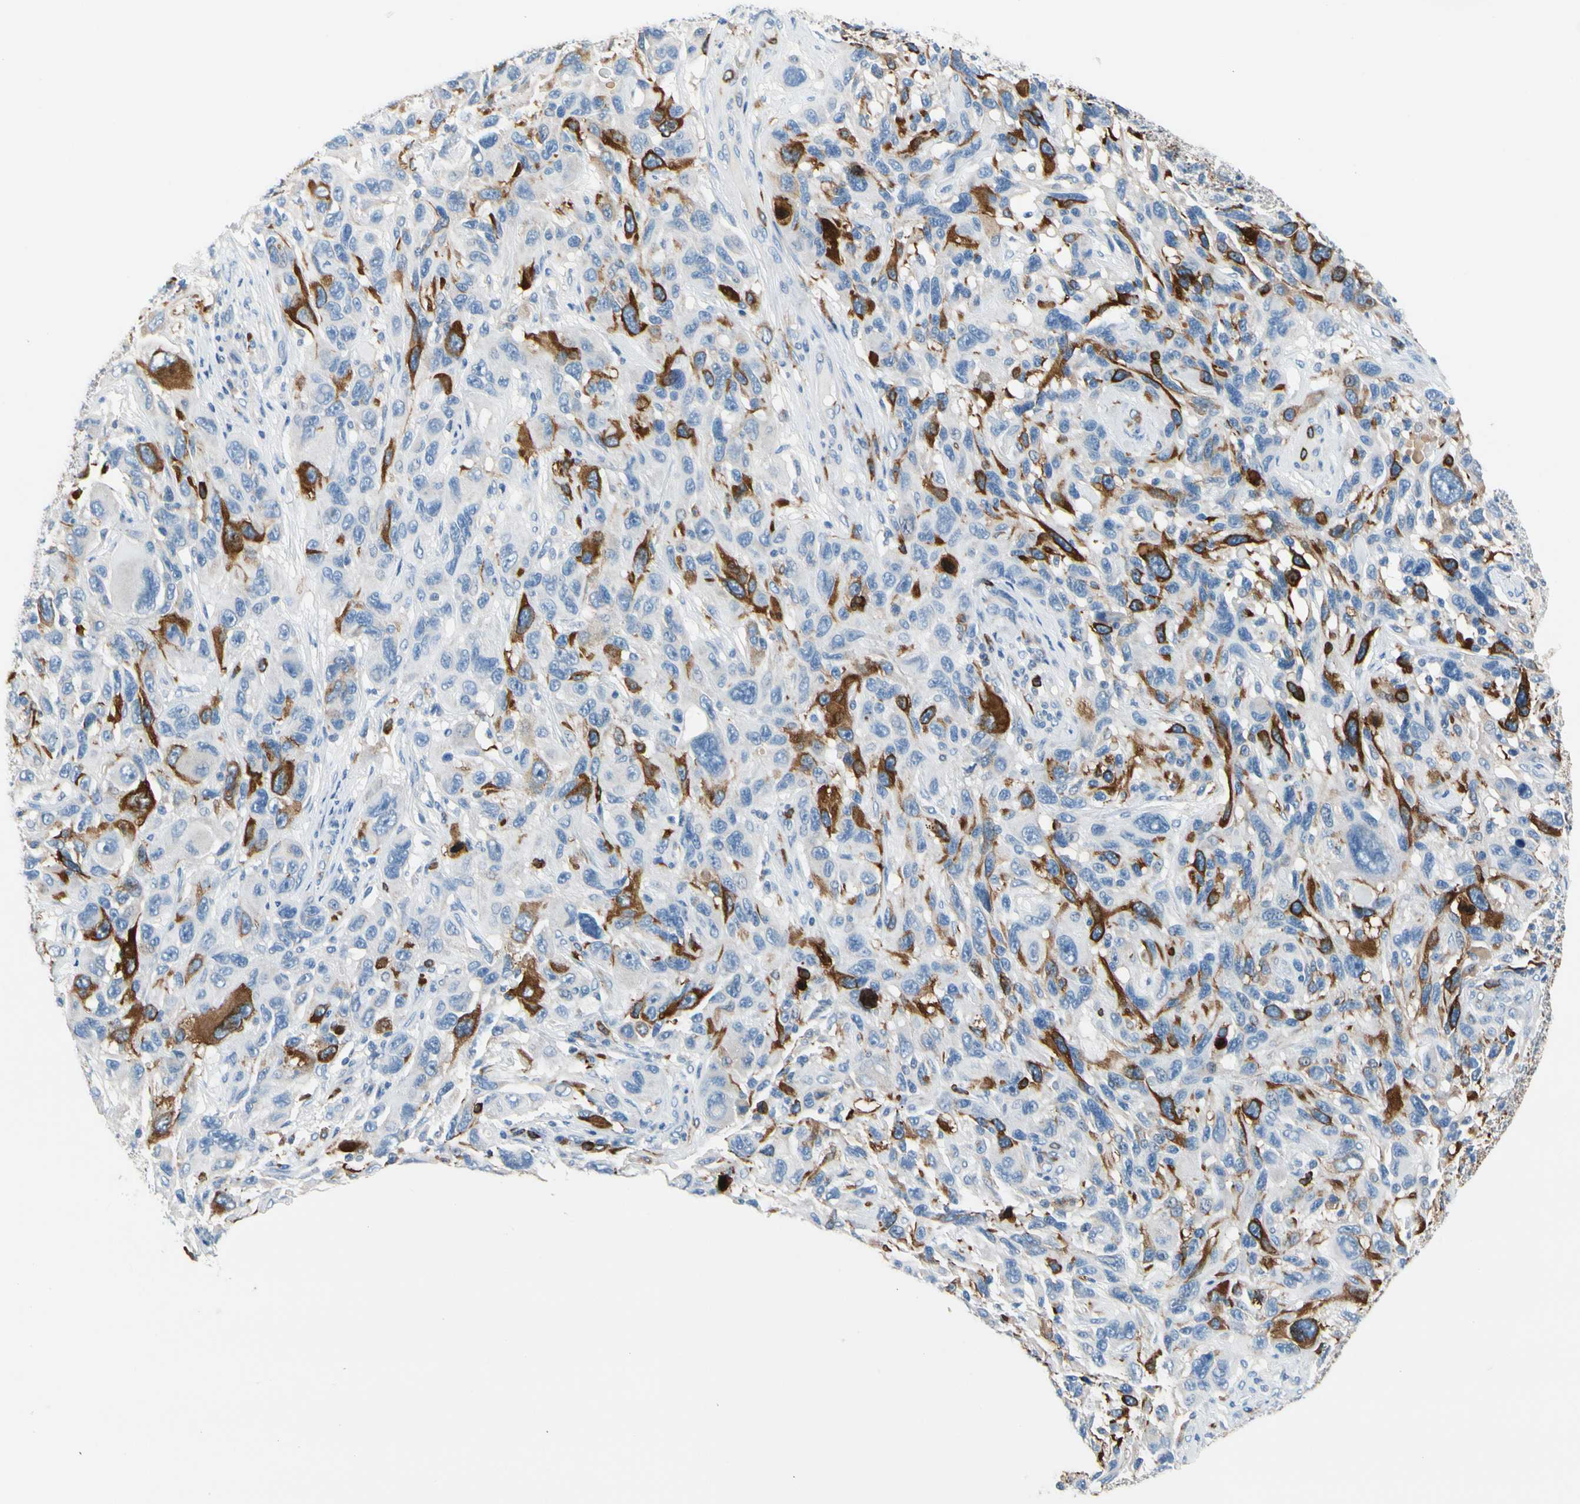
{"staining": {"intensity": "moderate", "quantity": "<25%", "location": "cytoplasmic/membranous"}, "tissue": "melanoma", "cell_type": "Tumor cells", "image_type": "cancer", "snomed": [{"axis": "morphology", "description": "Malignant melanoma, NOS"}, {"axis": "topography", "description": "Skin"}], "caption": "Immunohistochemistry (DAB (3,3'-diaminobenzidine)) staining of malignant melanoma demonstrates moderate cytoplasmic/membranous protein expression in approximately <25% of tumor cells. (brown staining indicates protein expression, while blue staining denotes nuclei).", "gene": "TACC3", "patient": {"sex": "male", "age": 53}}